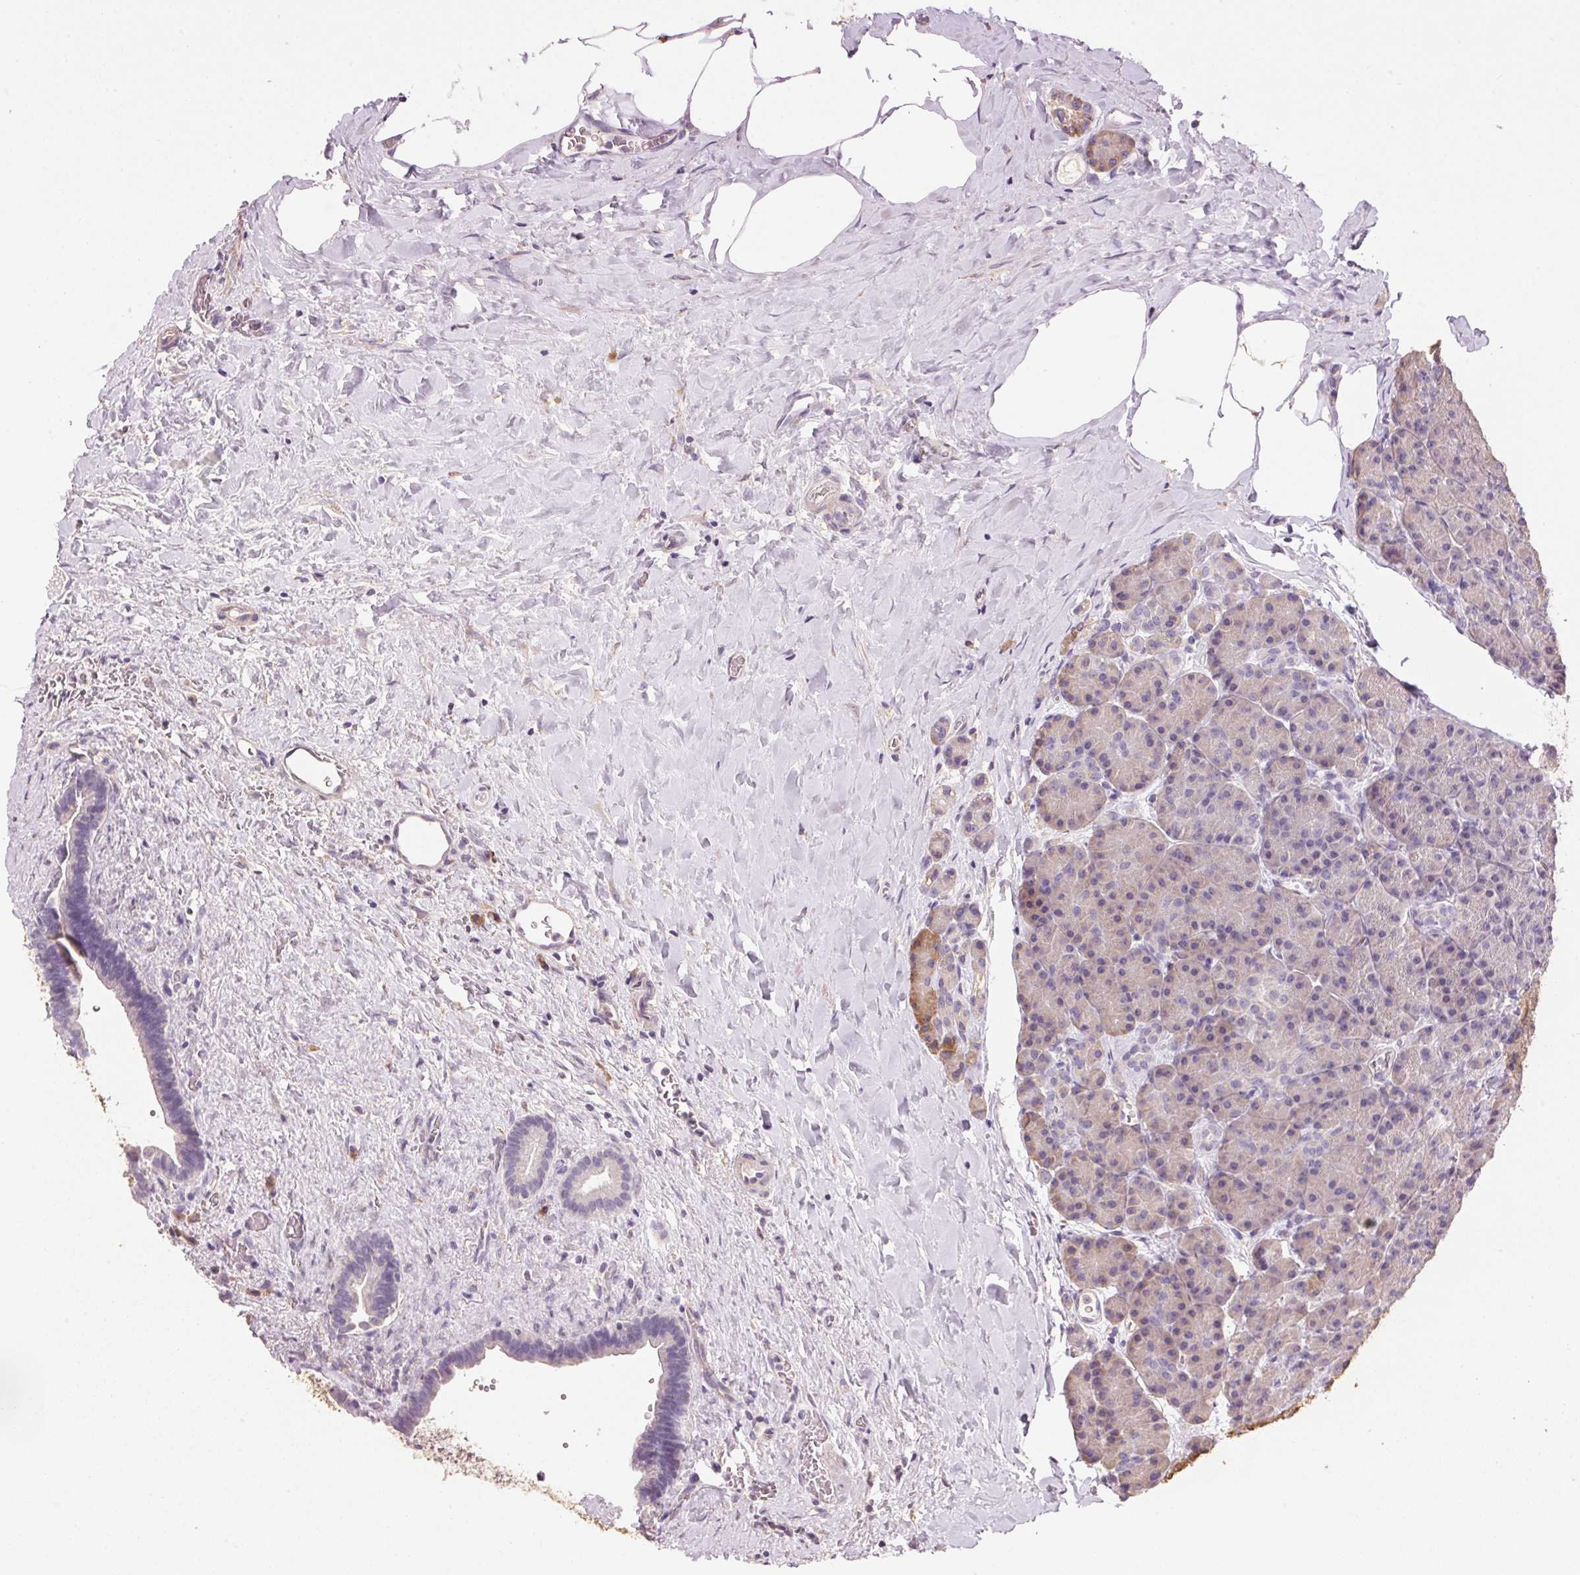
{"staining": {"intensity": "weak", "quantity": "<25%", "location": "cytoplasmic/membranous"}, "tissue": "pancreas", "cell_type": "Exocrine glandular cells", "image_type": "normal", "snomed": [{"axis": "morphology", "description": "Normal tissue, NOS"}, {"axis": "topography", "description": "Pancreas"}], "caption": "IHC histopathology image of unremarkable pancreas stained for a protein (brown), which reveals no expression in exocrine glandular cells. The staining was performed using DAB (3,3'-diaminobenzidine) to visualize the protein expression in brown, while the nuclei were stained in blue with hematoxylin (Magnification: 20x).", "gene": "LYZL6", "patient": {"sex": "male", "age": 57}}